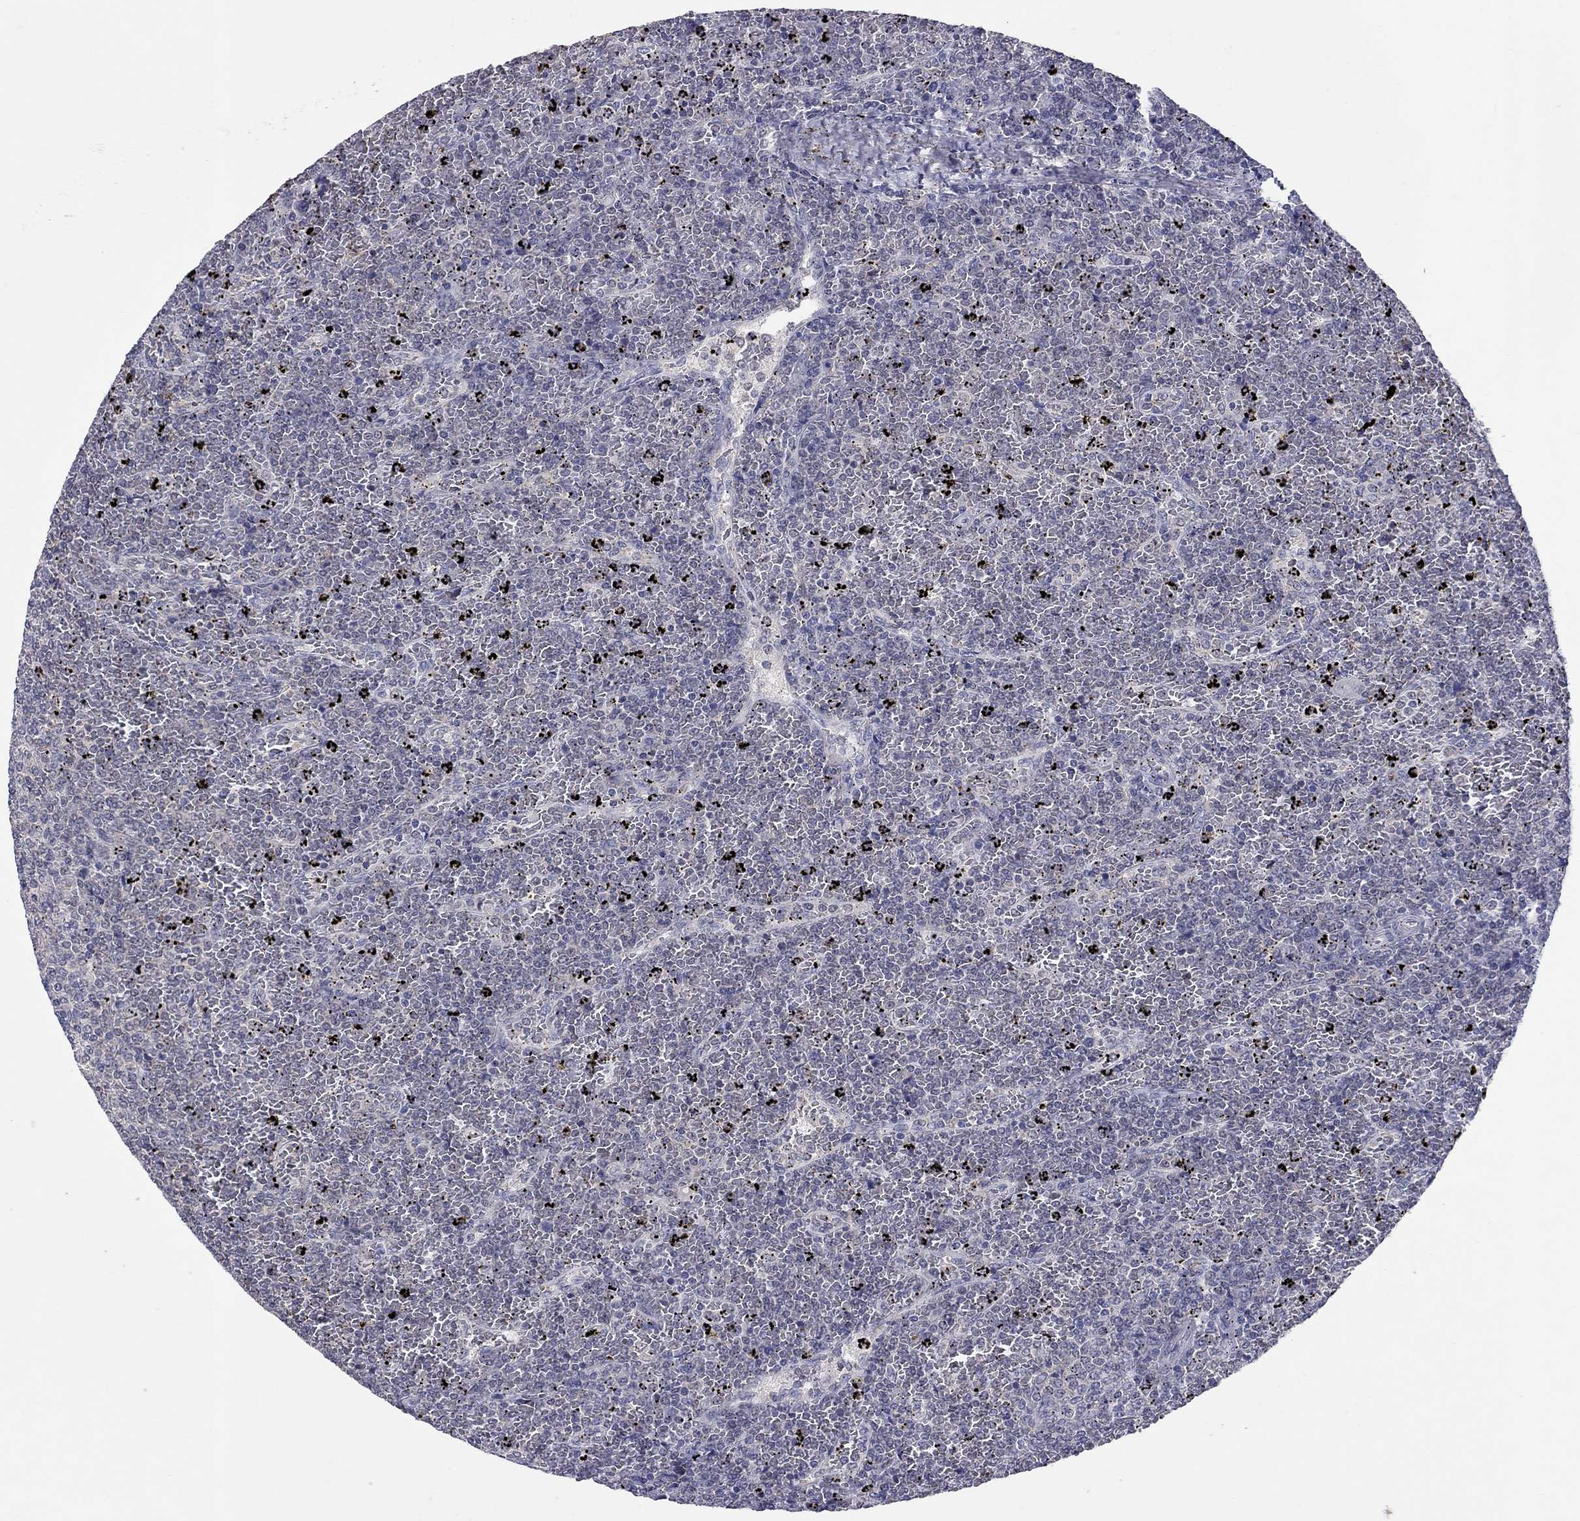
{"staining": {"intensity": "negative", "quantity": "none", "location": "none"}, "tissue": "lymphoma", "cell_type": "Tumor cells", "image_type": "cancer", "snomed": [{"axis": "morphology", "description": "Malignant lymphoma, non-Hodgkin's type, Low grade"}, {"axis": "topography", "description": "Spleen"}], "caption": "Protein analysis of lymphoma shows no significant staining in tumor cells.", "gene": "SHOC2", "patient": {"sex": "female", "age": 77}}